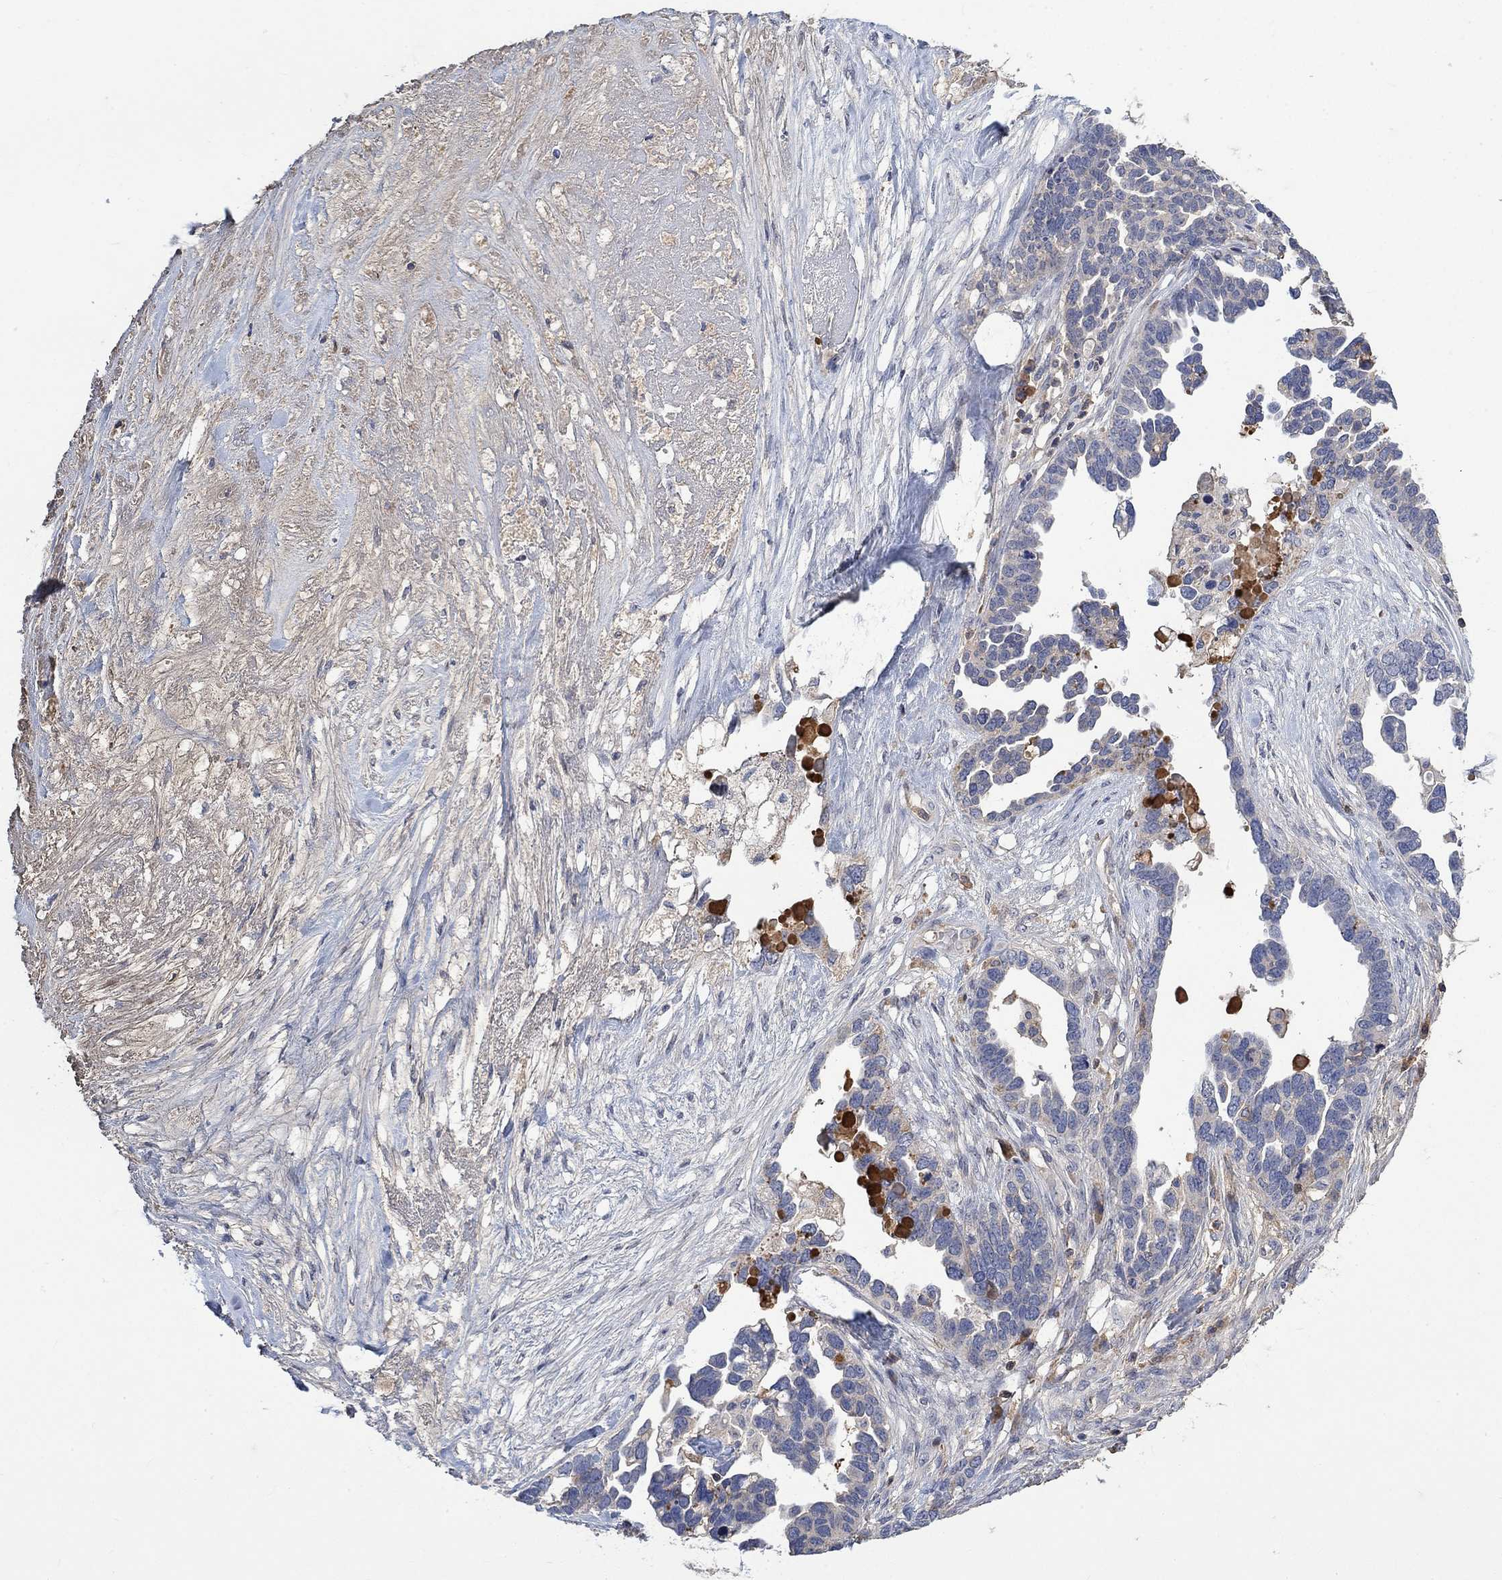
{"staining": {"intensity": "negative", "quantity": "none", "location": "none"}, "tissue": "ovarian cancer", "cell_type": "Tumor cells", "image_type": "cancer", "snomed": [{"axis": "morphology", "description": "Cystadenocarcinoma, serous, NOS"}, {"axis": "topography", "description": "Ovary"}], "caption": "Immunohistochemistry image of neoplastic tissue: serous cystadenocarcinoma (ovarian) stained with DAB exhibits no significant protein expression in tumor cells.", "gene": "MSTN", "patient": {"sex": "female", "age": 54}}